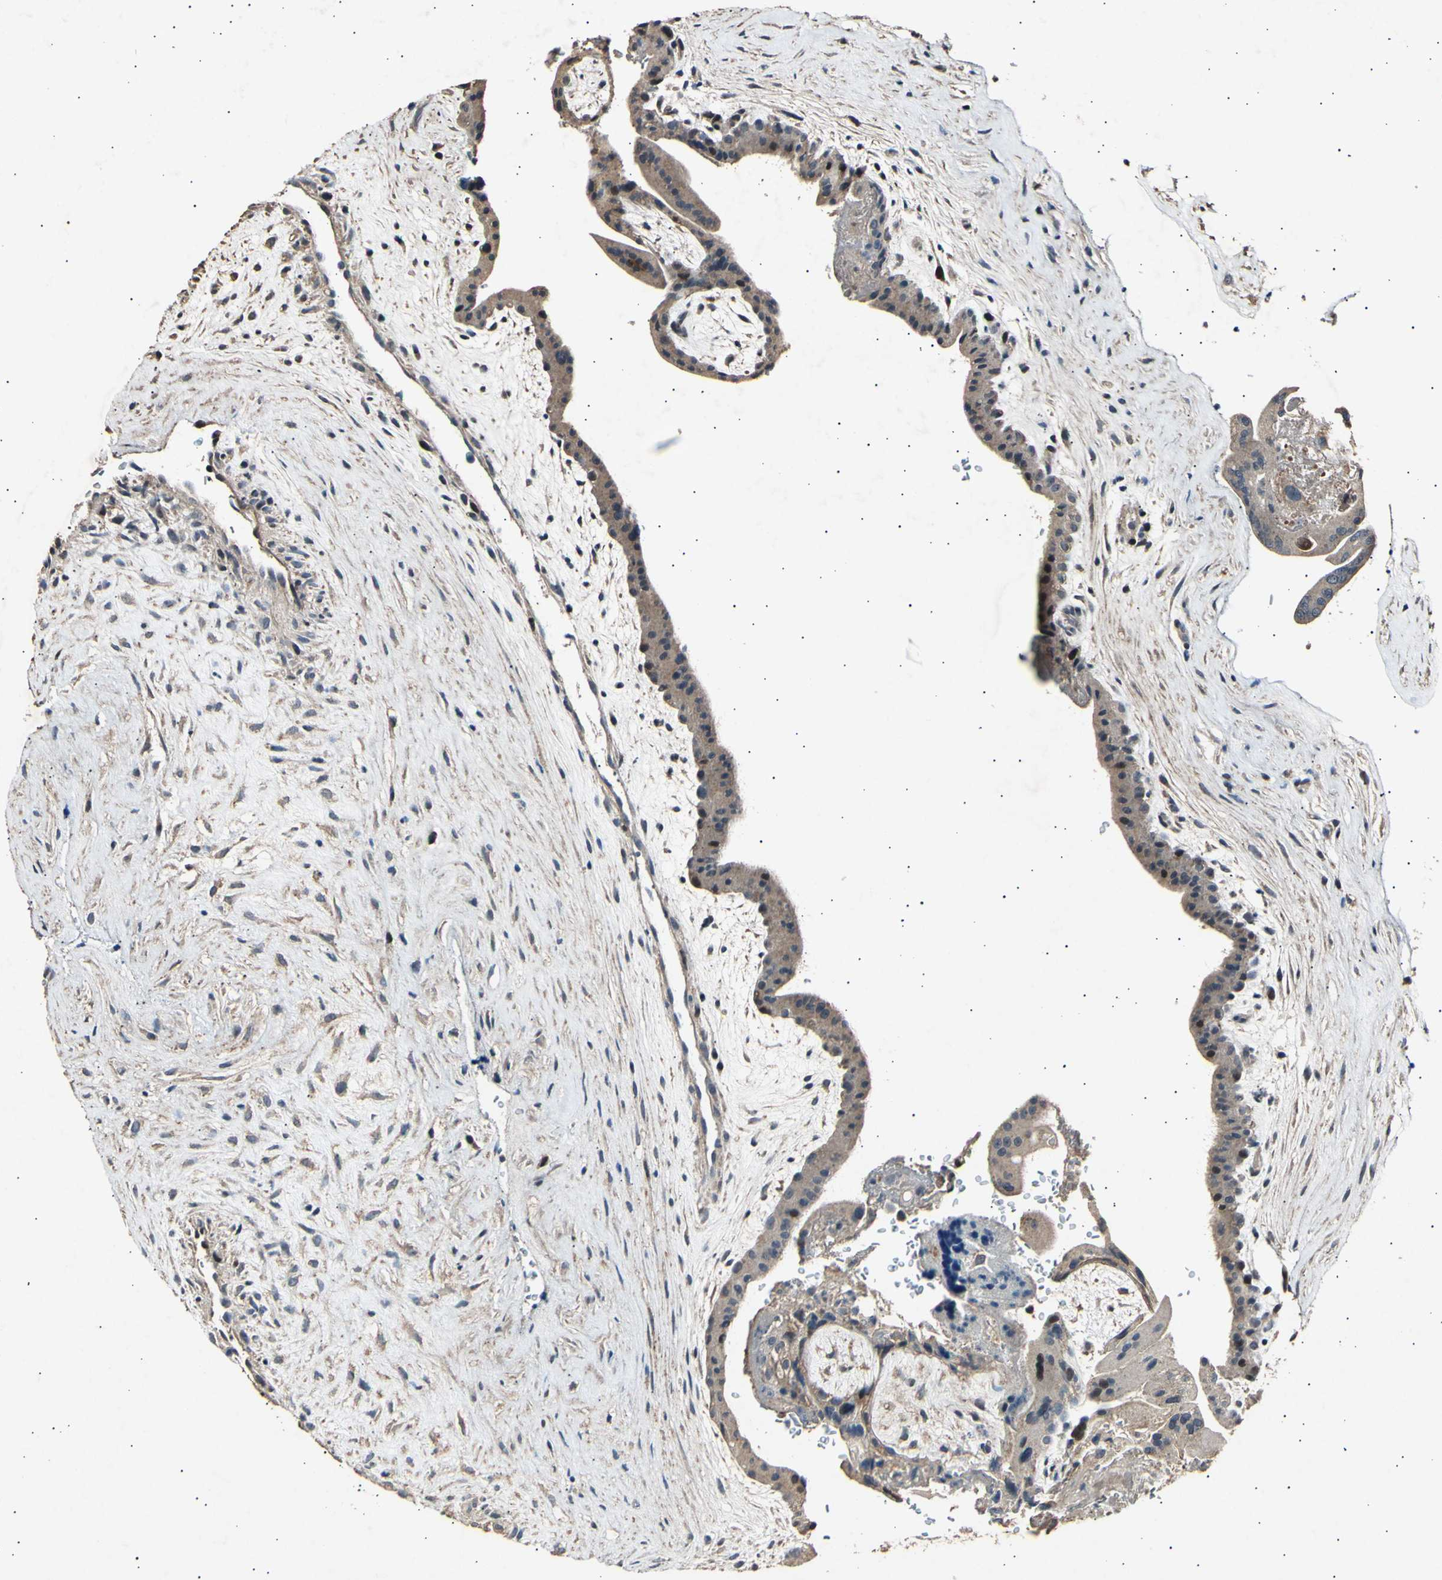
{"staining": {"intensity": "moderate", "quantity": ">75%", "location": "cytoplasmic/membranous,nuclear"}, "tissue": "placenta", "cell_type": "Trophoblastic cells", "image_type": "normal", "snomed": [{"axis": "morphology", "description": "Normal tissue, NOS"}, {"axis": "topography", "description": "Placenta"}], "caption": "Human placenta stained for a protein (brown) reveals moderate cytoplasmic/membranous,nuclear positive staining in approximately >75% of trophoblastic cells.", "gene": "ADCY3", "patient": {"sex": "female", "age": 35}}